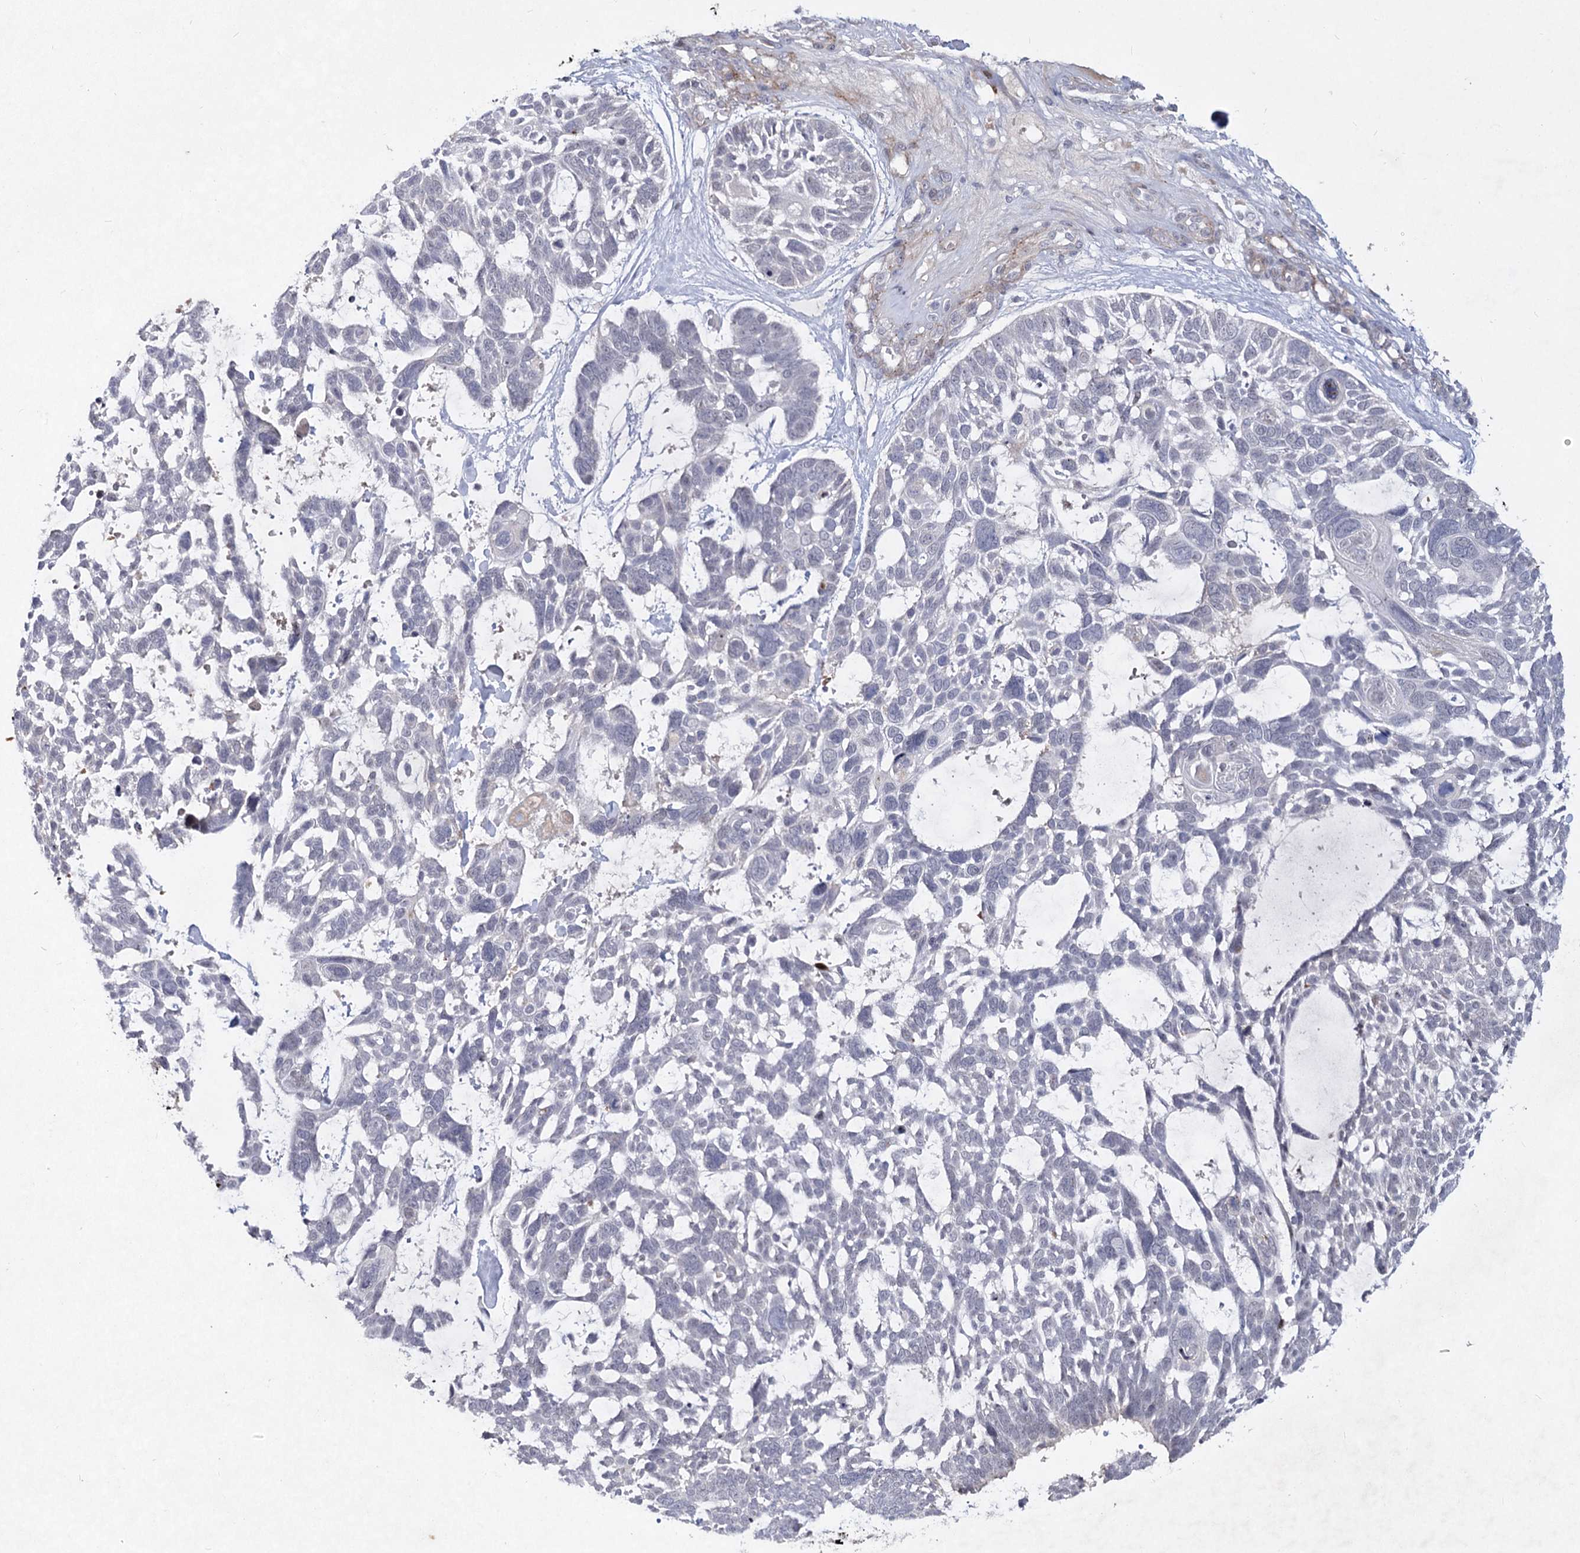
{"staining": {"intensity": "negative", "quantity": "none", "location": "none"}, "tissue": "skin cancer", "cell_type": "Tumor cells", "image_type": "cancer", "snomed": [{"axis": "morphology", "description": "Basal cell carcinoma"}, {"axis": "topography", "description": "Skin"}], "caption": "This is an immunohistochemistry histopathology image of skin cancer. There is no expression in tumor cells.", "gene": "ATL2", "patient": {"sex": "male", "age": 88}}